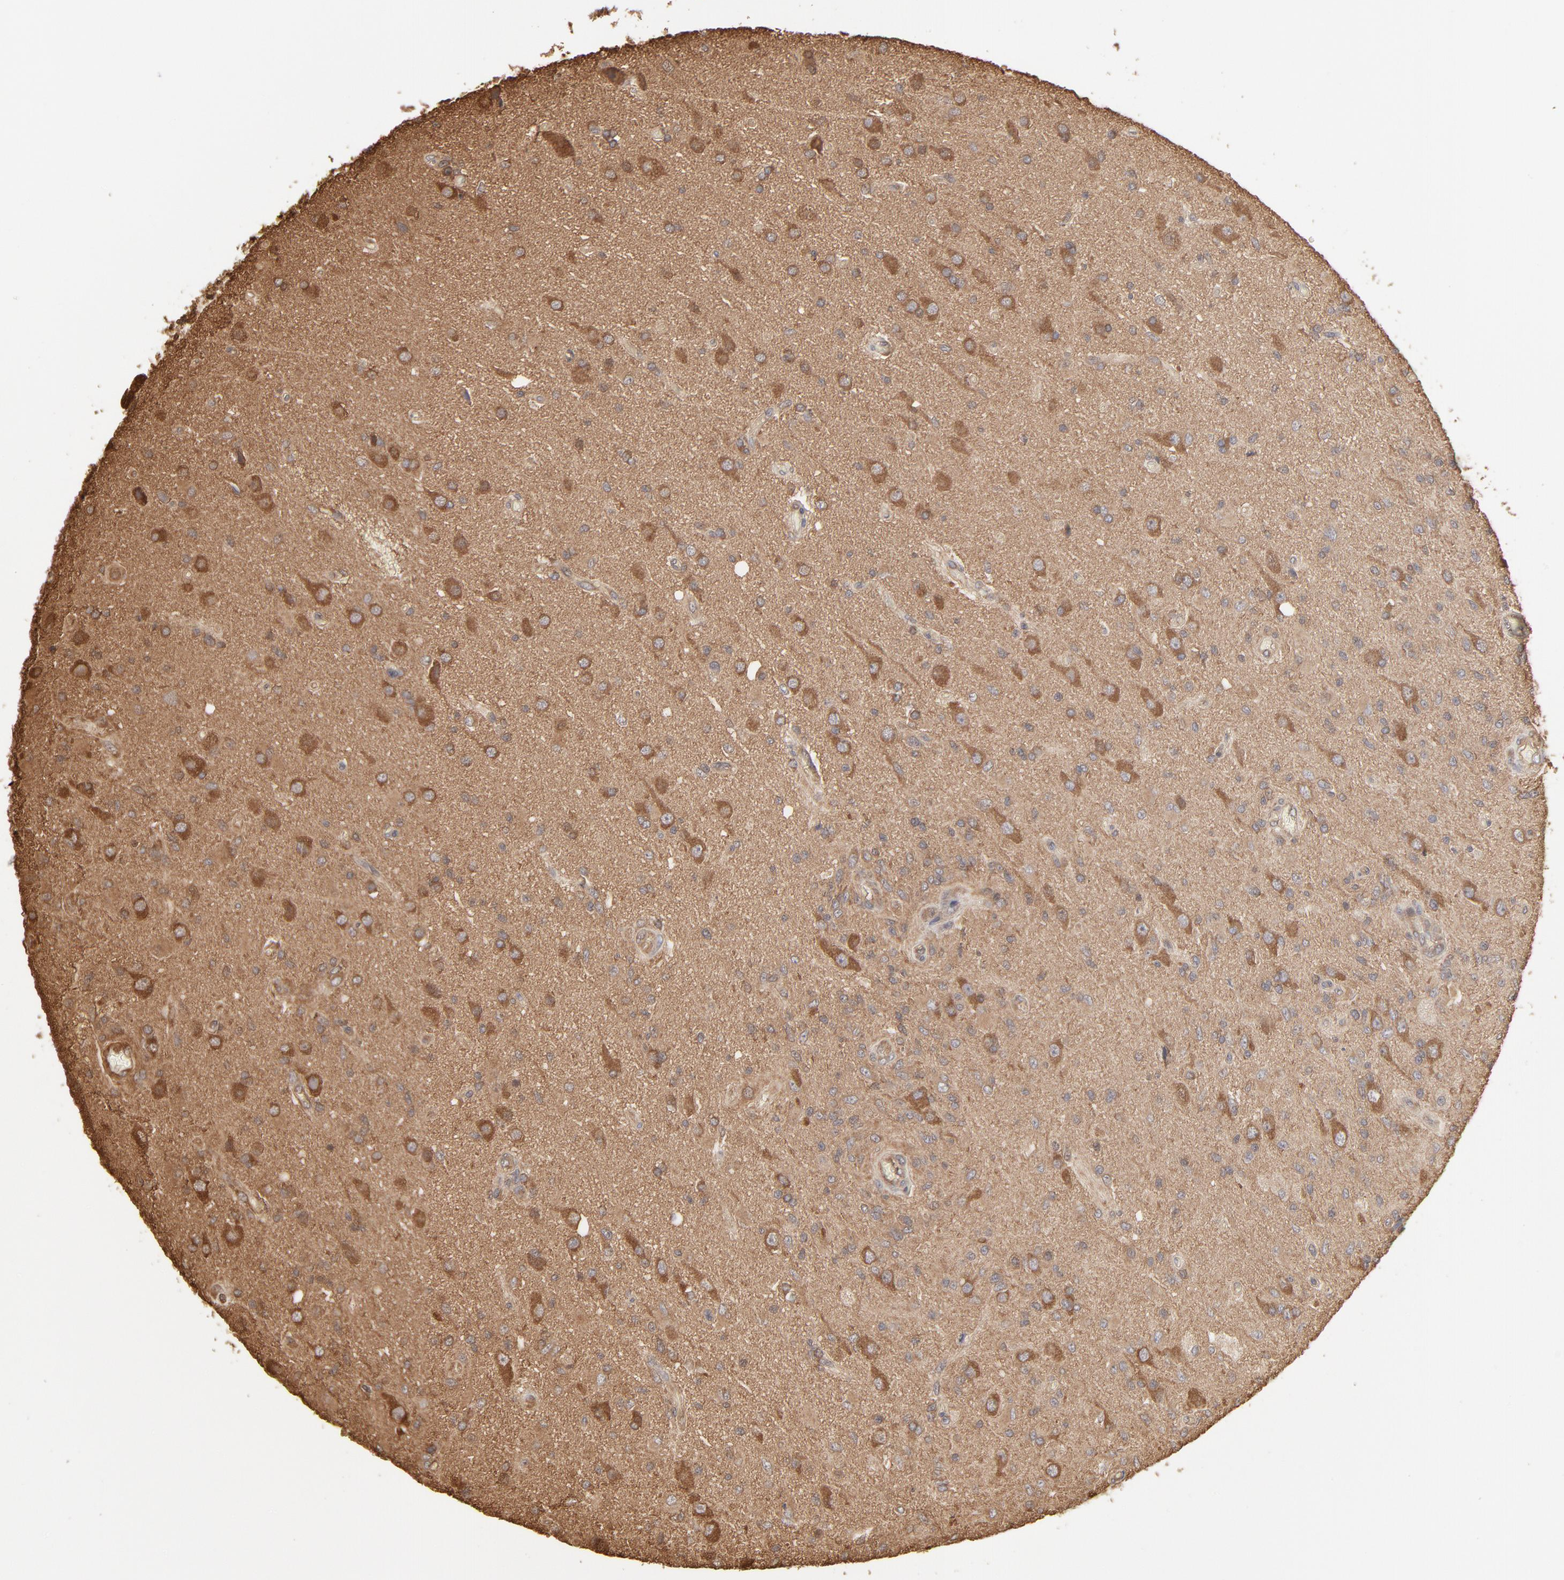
{"staining": {"intensity": "moderate", "quantity": ">75%", "location": "cytoplasmic/membranous"}, "tissue": "glioma", "cell_type": "Tumor cells", "image_type": "cancer", "snomed": [{"axis": "morphology", "description": "Normal tissue, NOS"}, {"axis": "morphology", "description": "Glioma, malignant, High grade"}, {"axis": "topography", "description": "Cerebral cortex"}], "caption": "Human malignant high-grade glioma stained with a protein marker exhibits moderate staining in tumor cells.", "gene": "PPP2CA", "patient": {"sex": "male", "age": 77}}